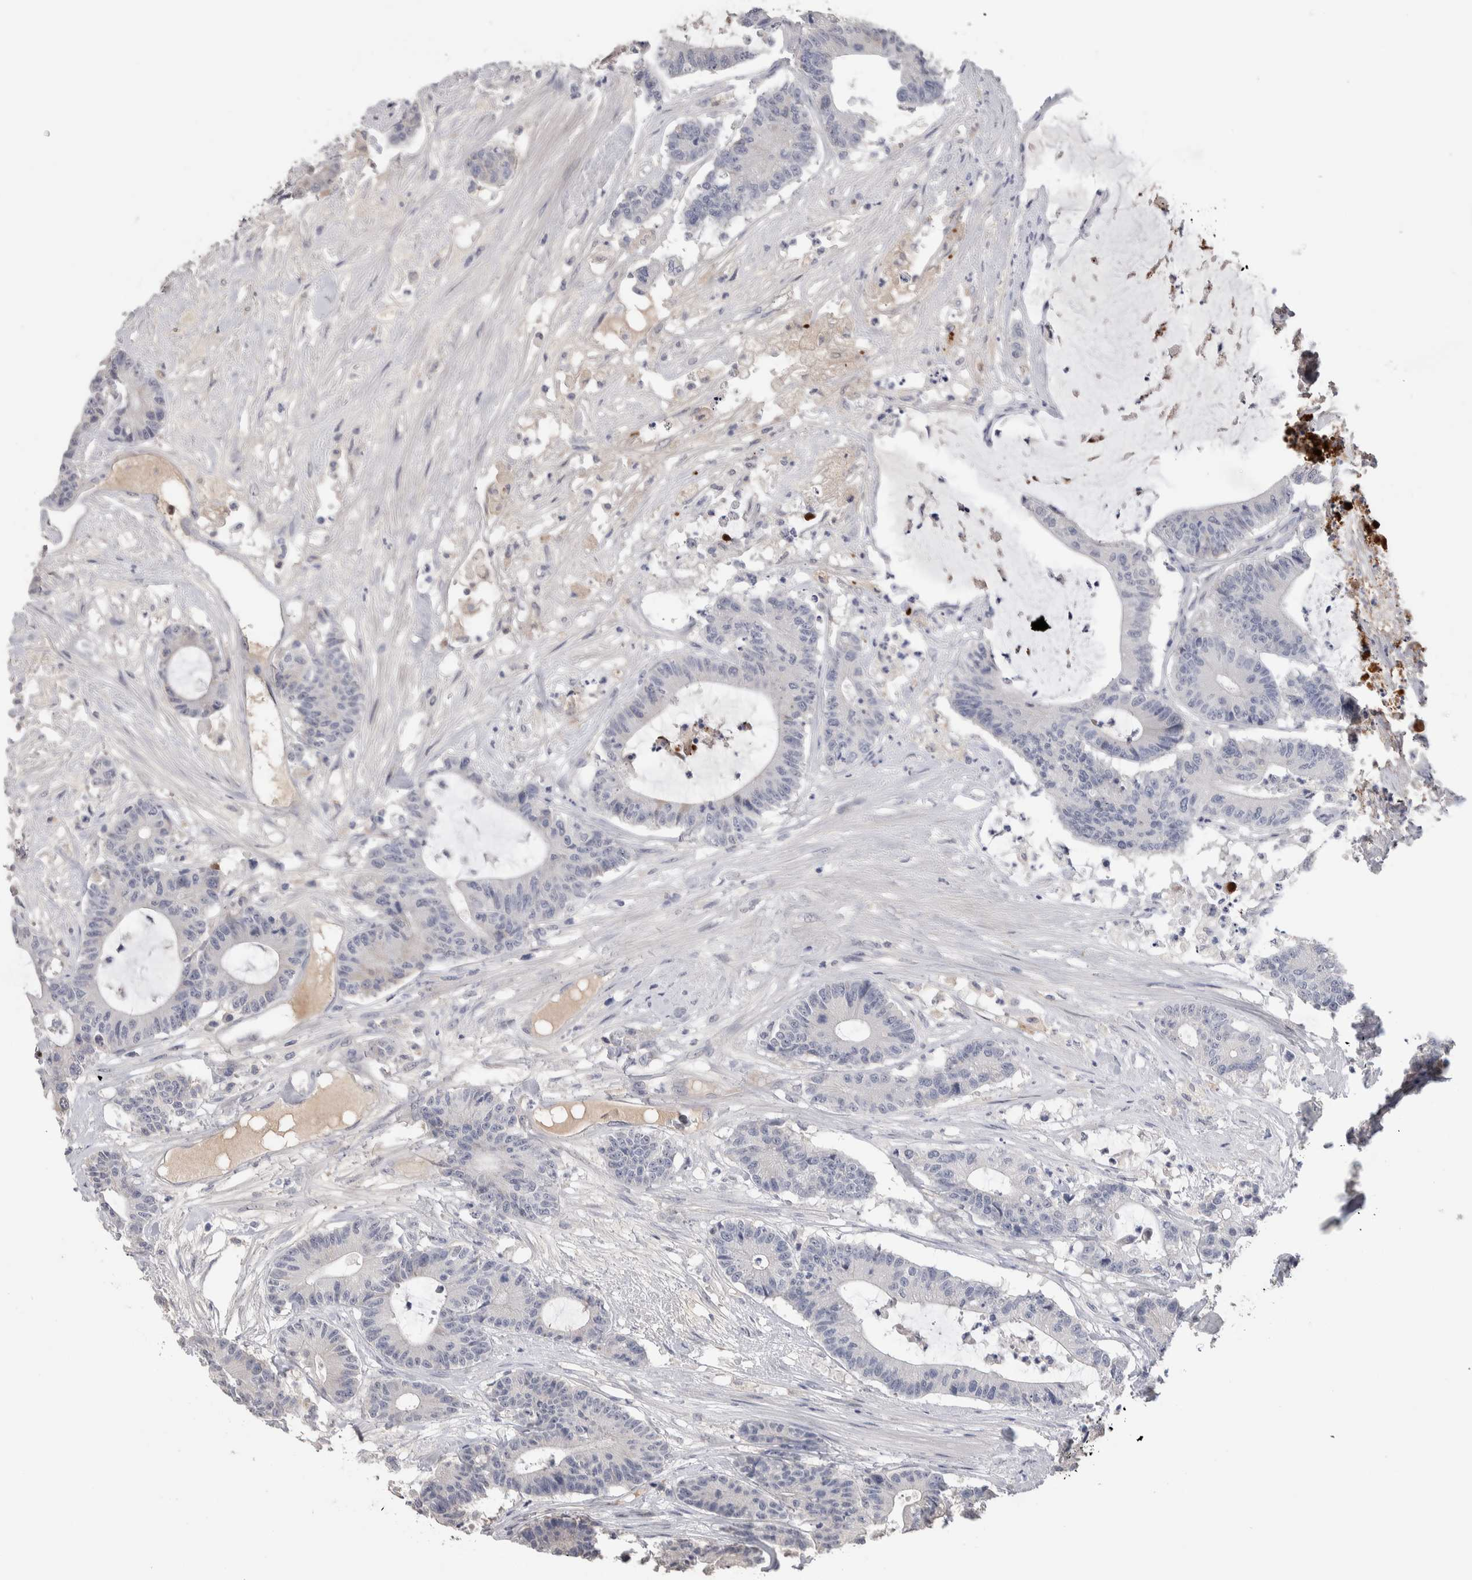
{"staining": {"intensity": "negative", "quantity": "none", "location": "none"}, "tissue": "colorectal cancer", "cell_type": "Tumor cells", "image_type": "cancer", "snomed": [{"axis": "morphology", "description": "Adenocarcinoma, NOS"}, {"axis": "topography", "description": "Colon"}], "caption": "This is a histopathology image of immunohistochemistry staining of colorectal adenocarcinoma, which shows no expression in tumor cells. (DAB (3,3'-diaminobenzidine) immunohistochemistry with hematoxylin counter stain).", "gene": "TMEM102", "patient": {"sex": "female", "age": 84}}